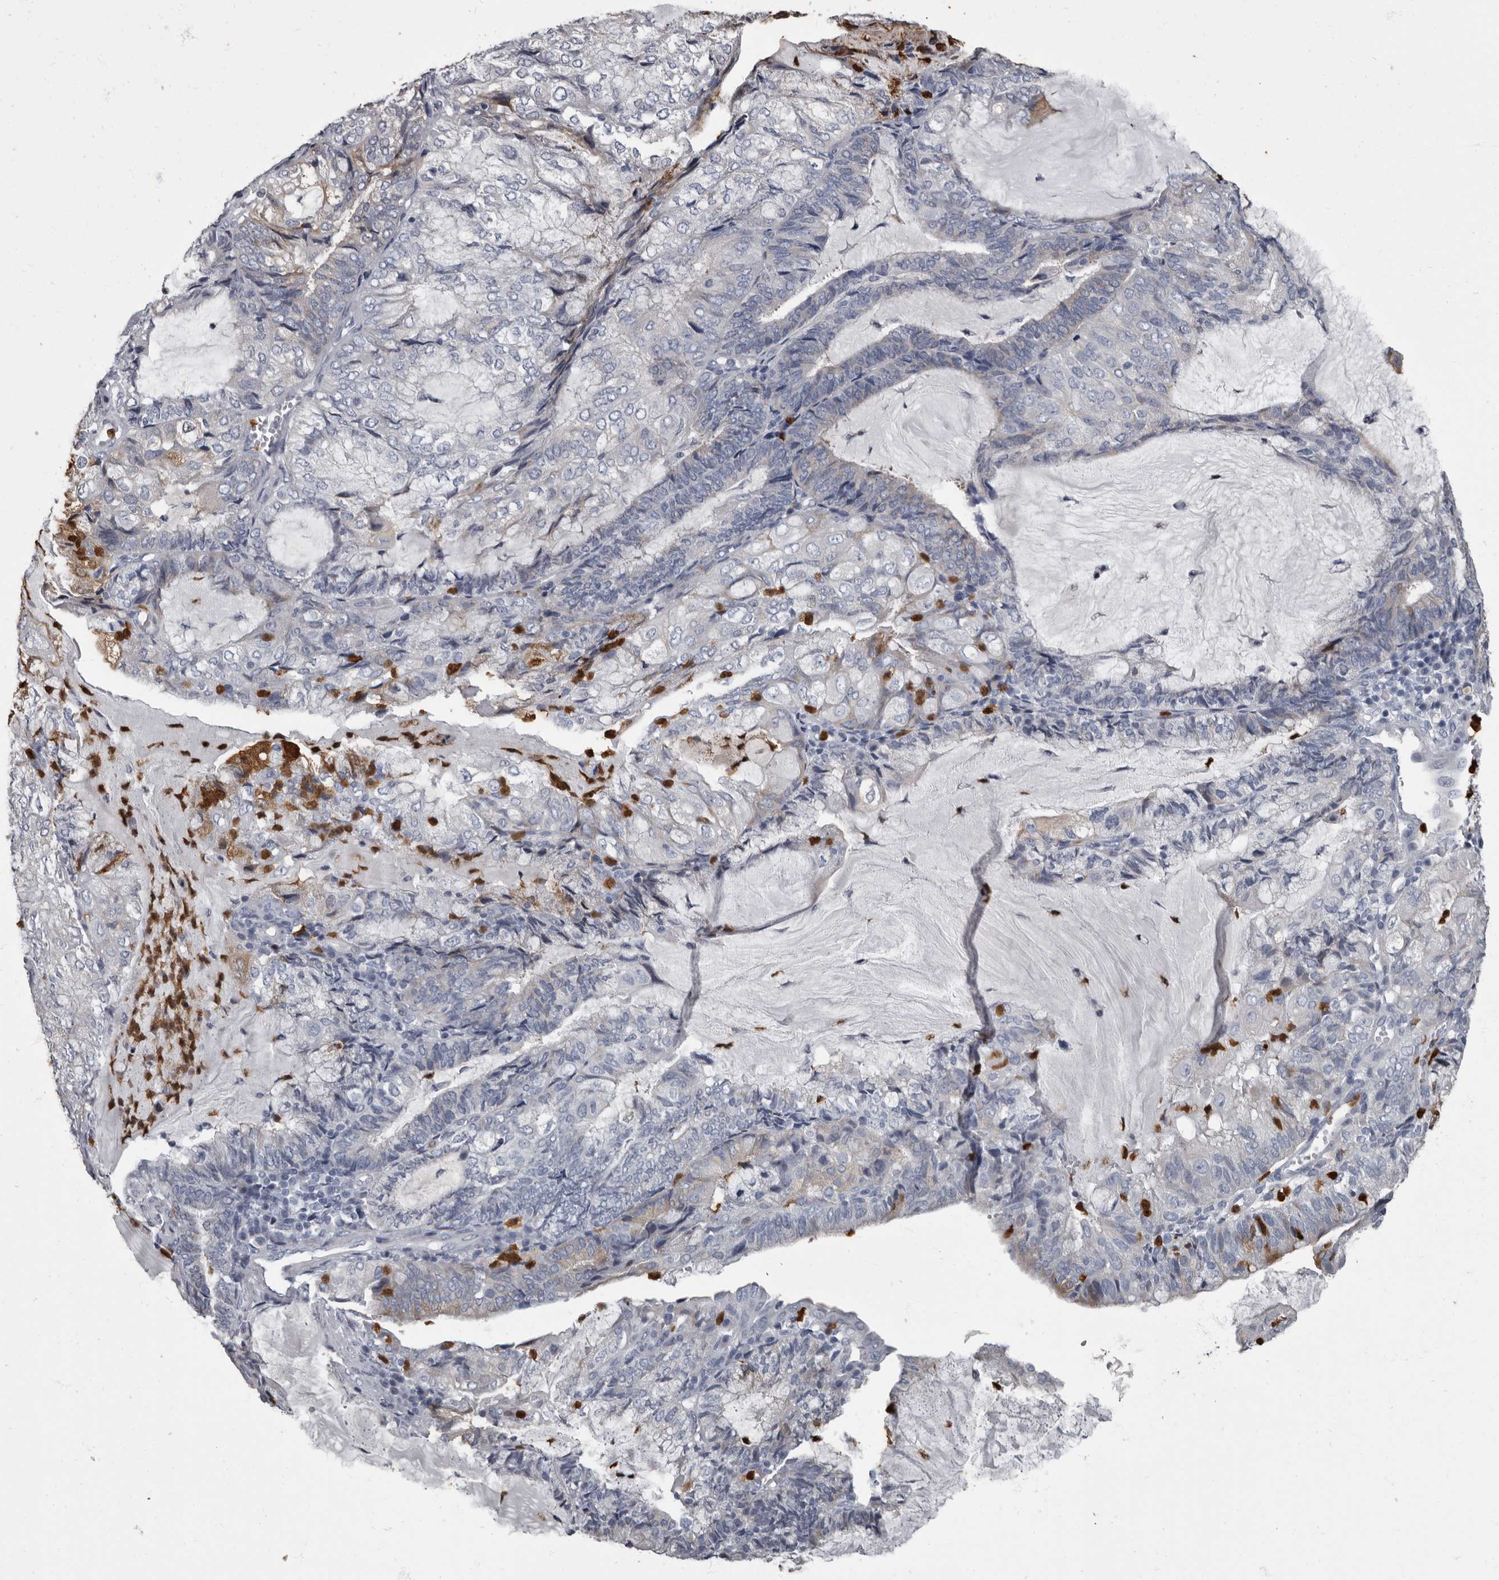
{"staining": {"intensity": "negative", "quantity": "none", "location": "none"}, "tissue": "endometrial cancer", "cell_type": "Tumor cells", "image_type": "cancer", "snomed": [{"axis": "morphology", "description": "Adenocarcinoma, NOS"}, {"axis": "topography", "description": "Endometrium"}], "caption": "Tumor cells are negative for brown protein staining in endometrial cancer. (DAB immunohistochemistry, high magnification).", "gene": "TPD52L1", "patient": {"sex": "female", "age": 81}}